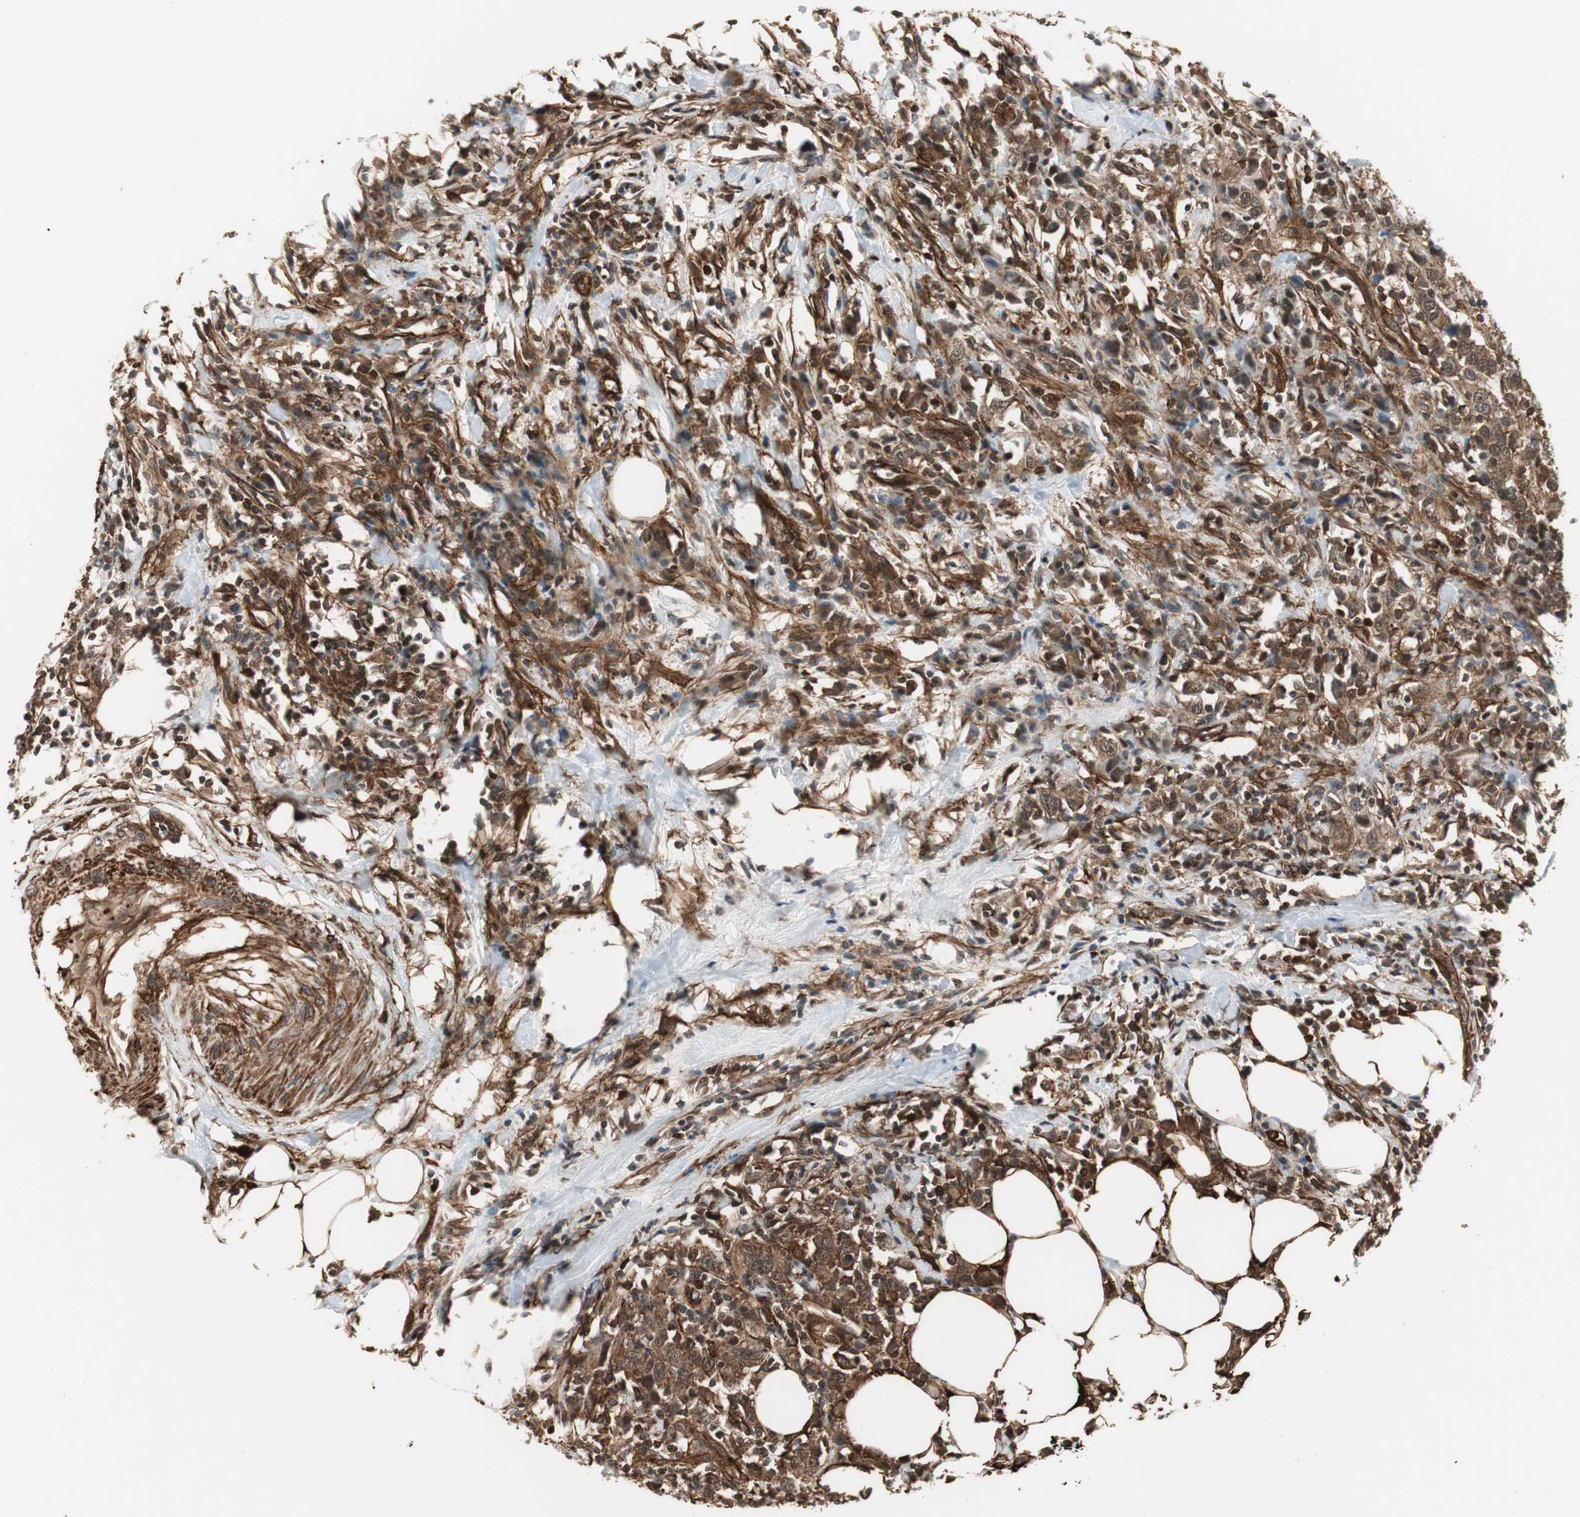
{"staining": {"intensity": "moderate", "quantity": ">75%", "location": "cytoplasmic/membranous"}, "tissue": "urothelial cancer", "cell_type": "Tumor cells", "image_type": "cancer", "snomed": [{"axis": "morphology", "description": "Urothelial carcinoma, High grade"}, {"axis": "topography", "description": "Urinary bladder"}], "caption": "Urothelial carcinoma (high-grade) was stained to show a protein in brown. There is medium levels of moderate cytoplasmic/membranous staining in approximately >75% of tumor cells. The protein of interest is stained brown, and the nuclei are stained in blue (DAB IHC with brightfield microscopy, high magnification).", "gene": "PTPN11", "patient": {"sex": "male", "age": 61}}